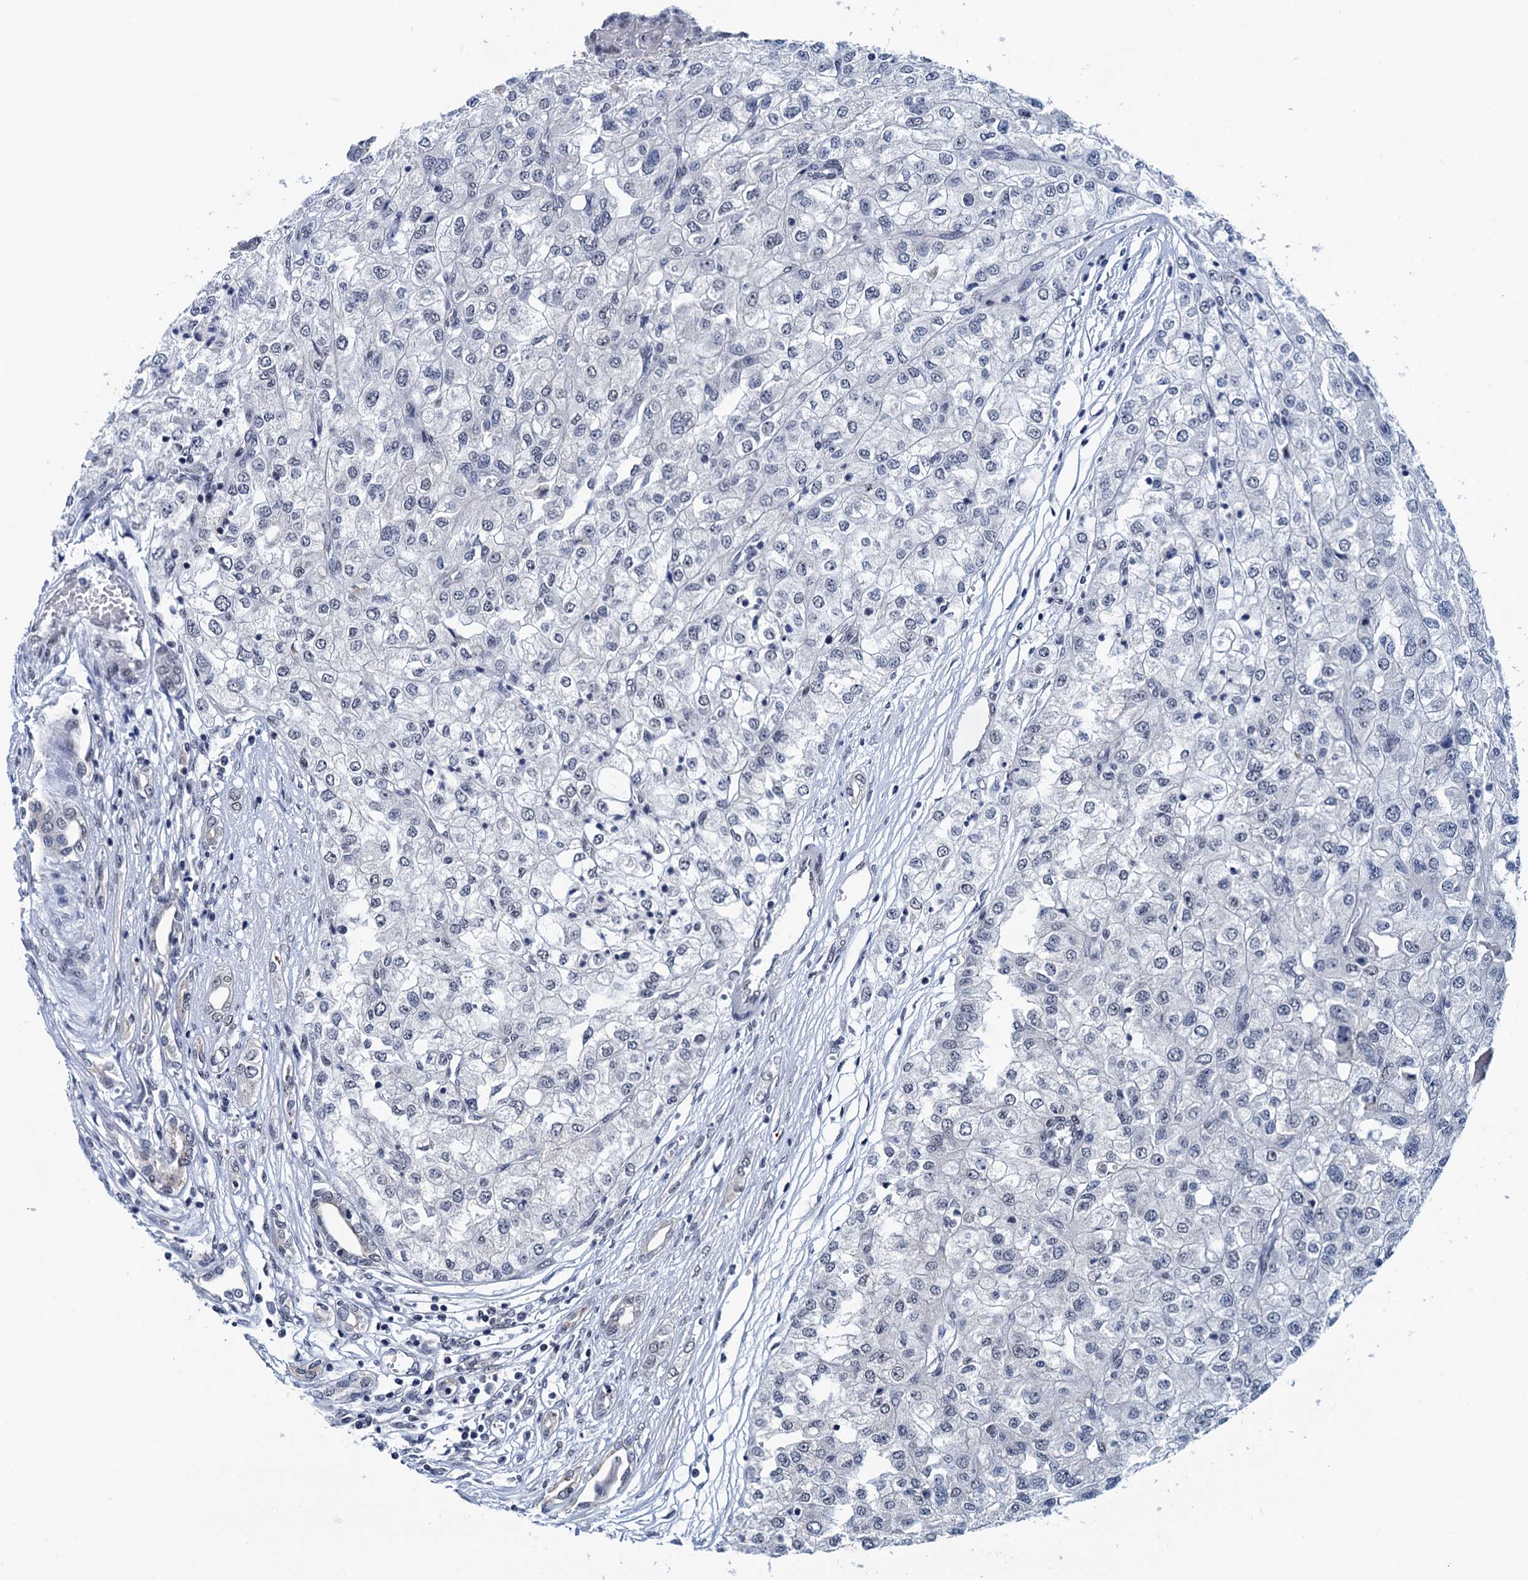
{"staining": {"intensity": "negative", "quantity": "none", "location": "none"}, "tissue": "renal cancer", "cell_type": "Tumor cells", "image_type": "cancer", "snomed": [{"axis": "morphology", "description": "Adenocarcinoma, NOS"}, {"axis": "topography", "description": "Kidney"}], "caption": "Immunohistochemistry photomicrograph of neoplastic tissue: renal adenocarcinoma stained with DAB (3,3'-diaminobenzidine) demonstrates no significant protein positivity in tumor cells.", "gene": "FNBP4", "patient": {"sex": "female", "age": 54}}